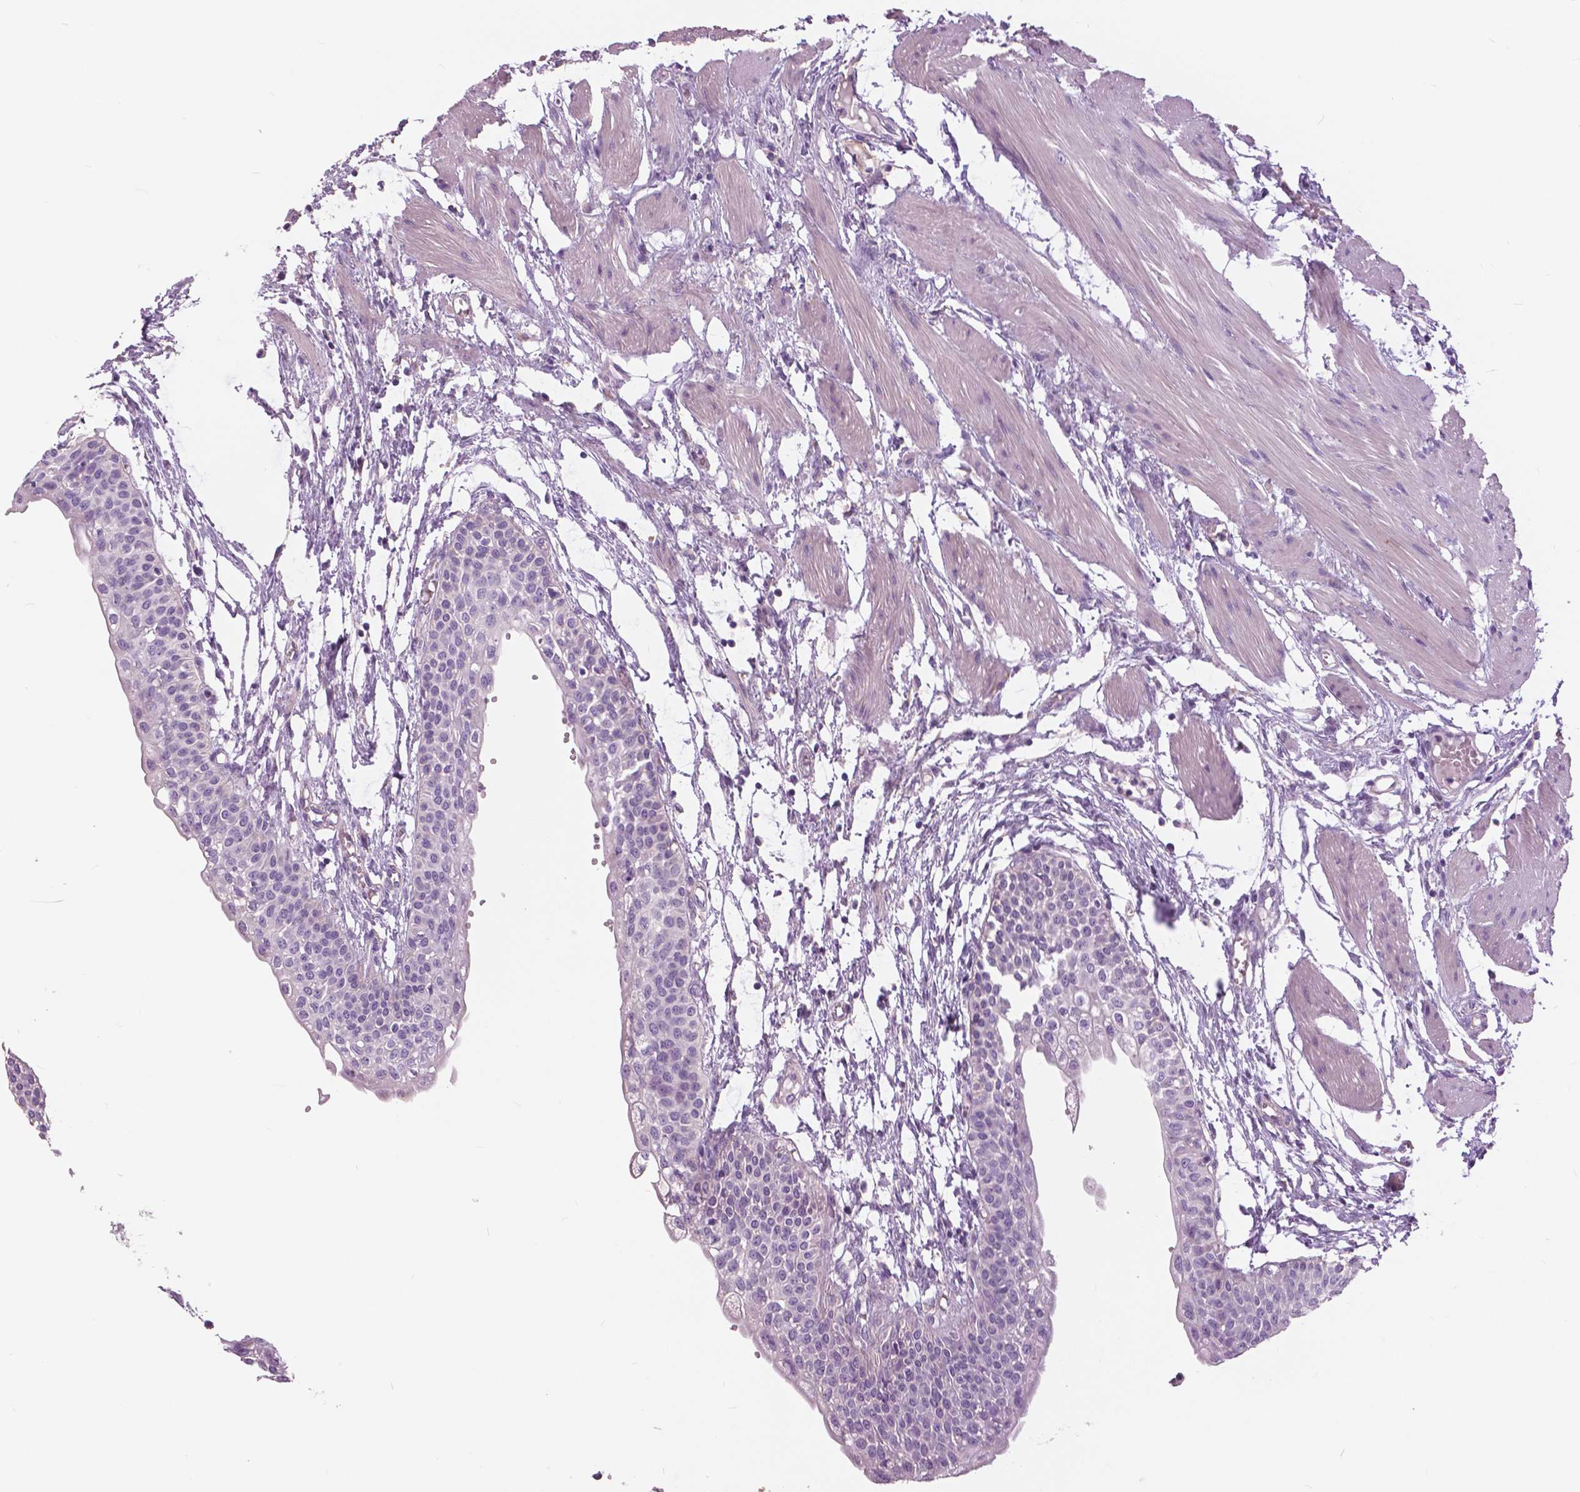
{"staining": {"intensity": "negative", "quantity": "none", "location": "none"}, "tissue": "urinary bladder", "cell_type": "Urothelial cells", "image_type": "normal", "snomed": [{"axis": "morphology", "description": "Normal tissue, NOS"}, {"axis": "topography", "description": "Urinary bladder"}, {"axis": "topography", "description": "Peripheral nerve tissue"}], "caption": "A photomicrograph of human urinary bladder is negative for staining in urothelial cells. (Immunohistochemistry (ihc), brightfield microscopy, high magnification).", "gene": "SERPINI1", "patient": {"sex": "male", "age": 55}}